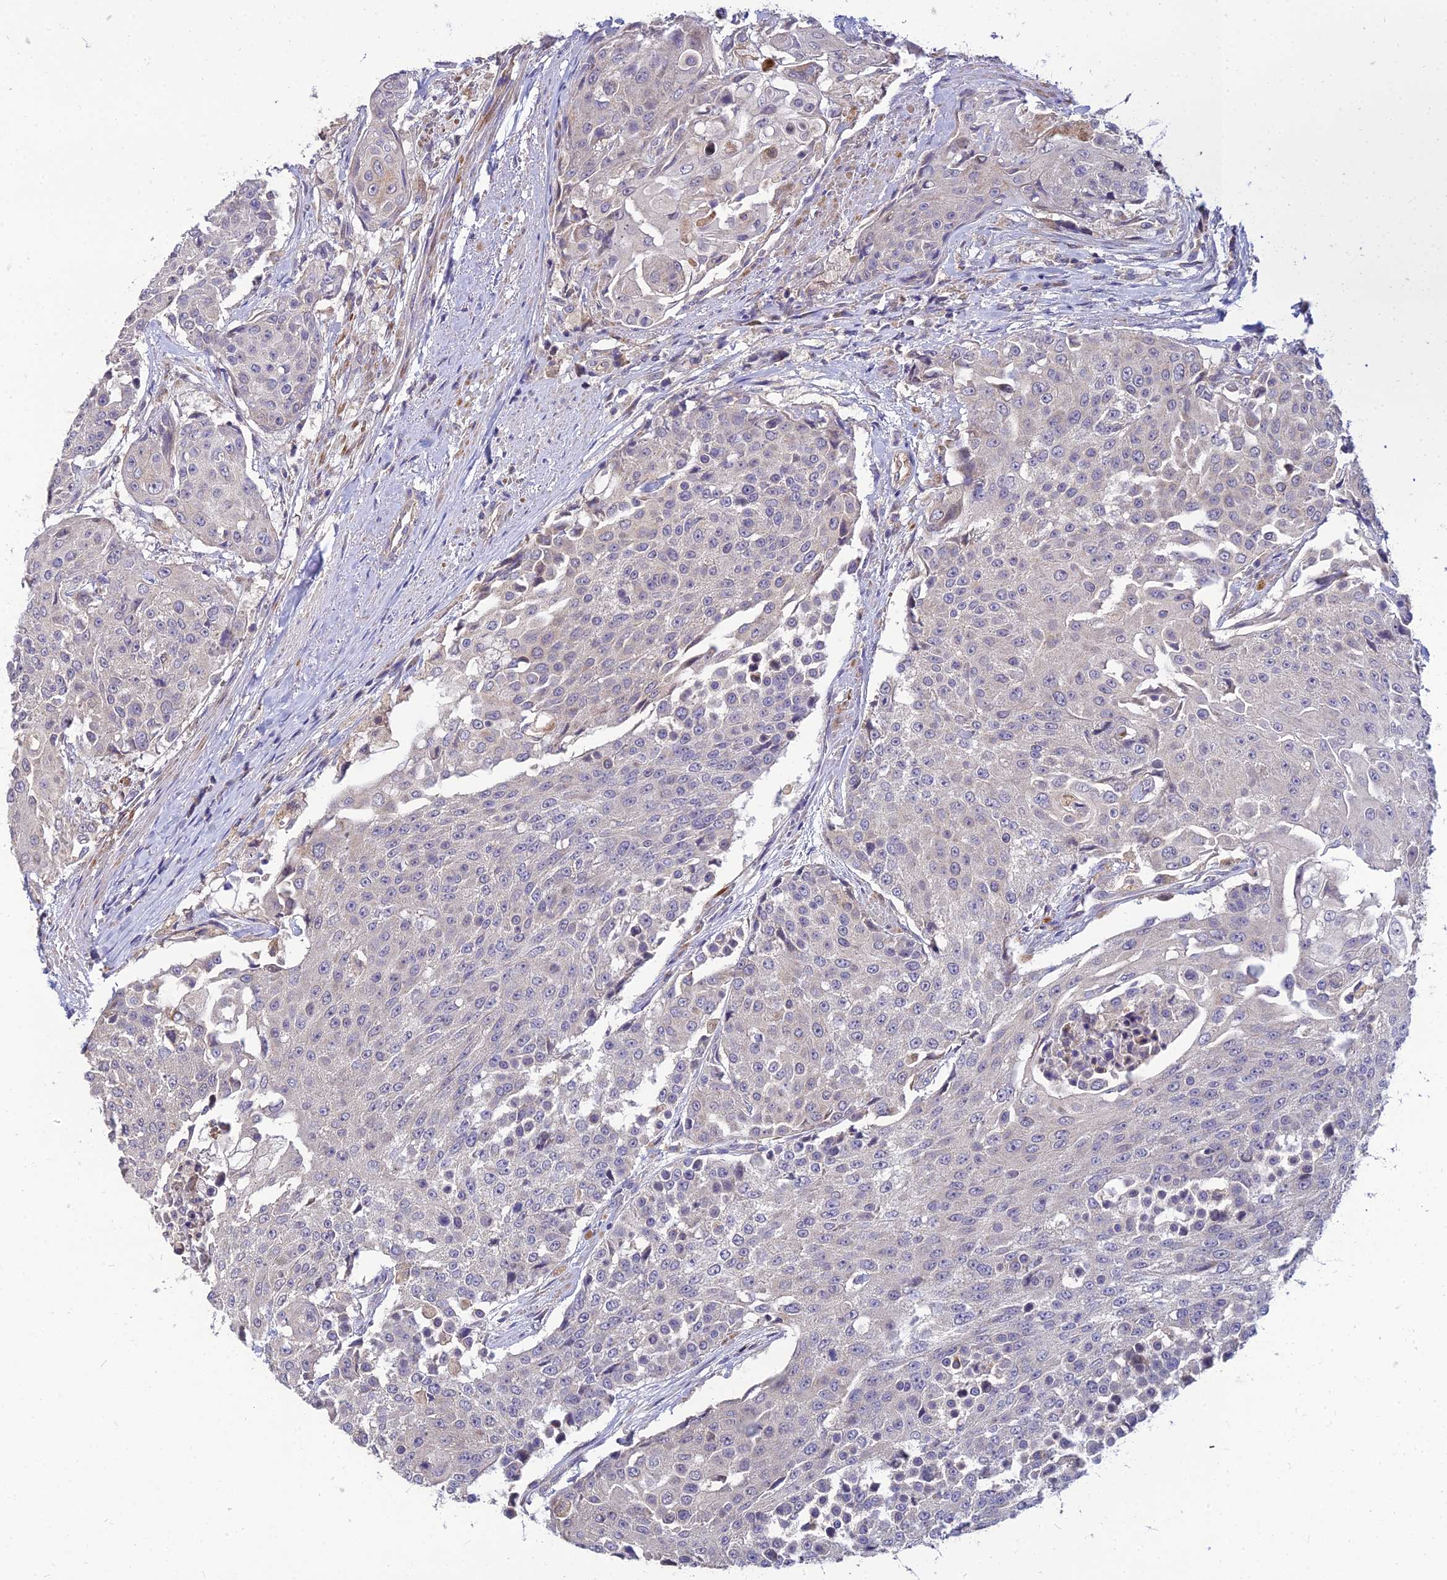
{"staining": {"intensity": "negative", "quantity": "none", "location": "none"}, "tissue": "urothelial cancer", "cell_type": "Tumor cells", "image_type": "cancer", "snomed": [{"axis": "morphology", "description": "Urothelial carcinoma, High grade"}, {"axis": "topography", "description": "Urinary bladder"}], "caption": "Protein analysis of urothelial cancer shows no significant positivity in tumor cells.", "gene": "NPY", "patient": {"sex": "female", "age": 63}}